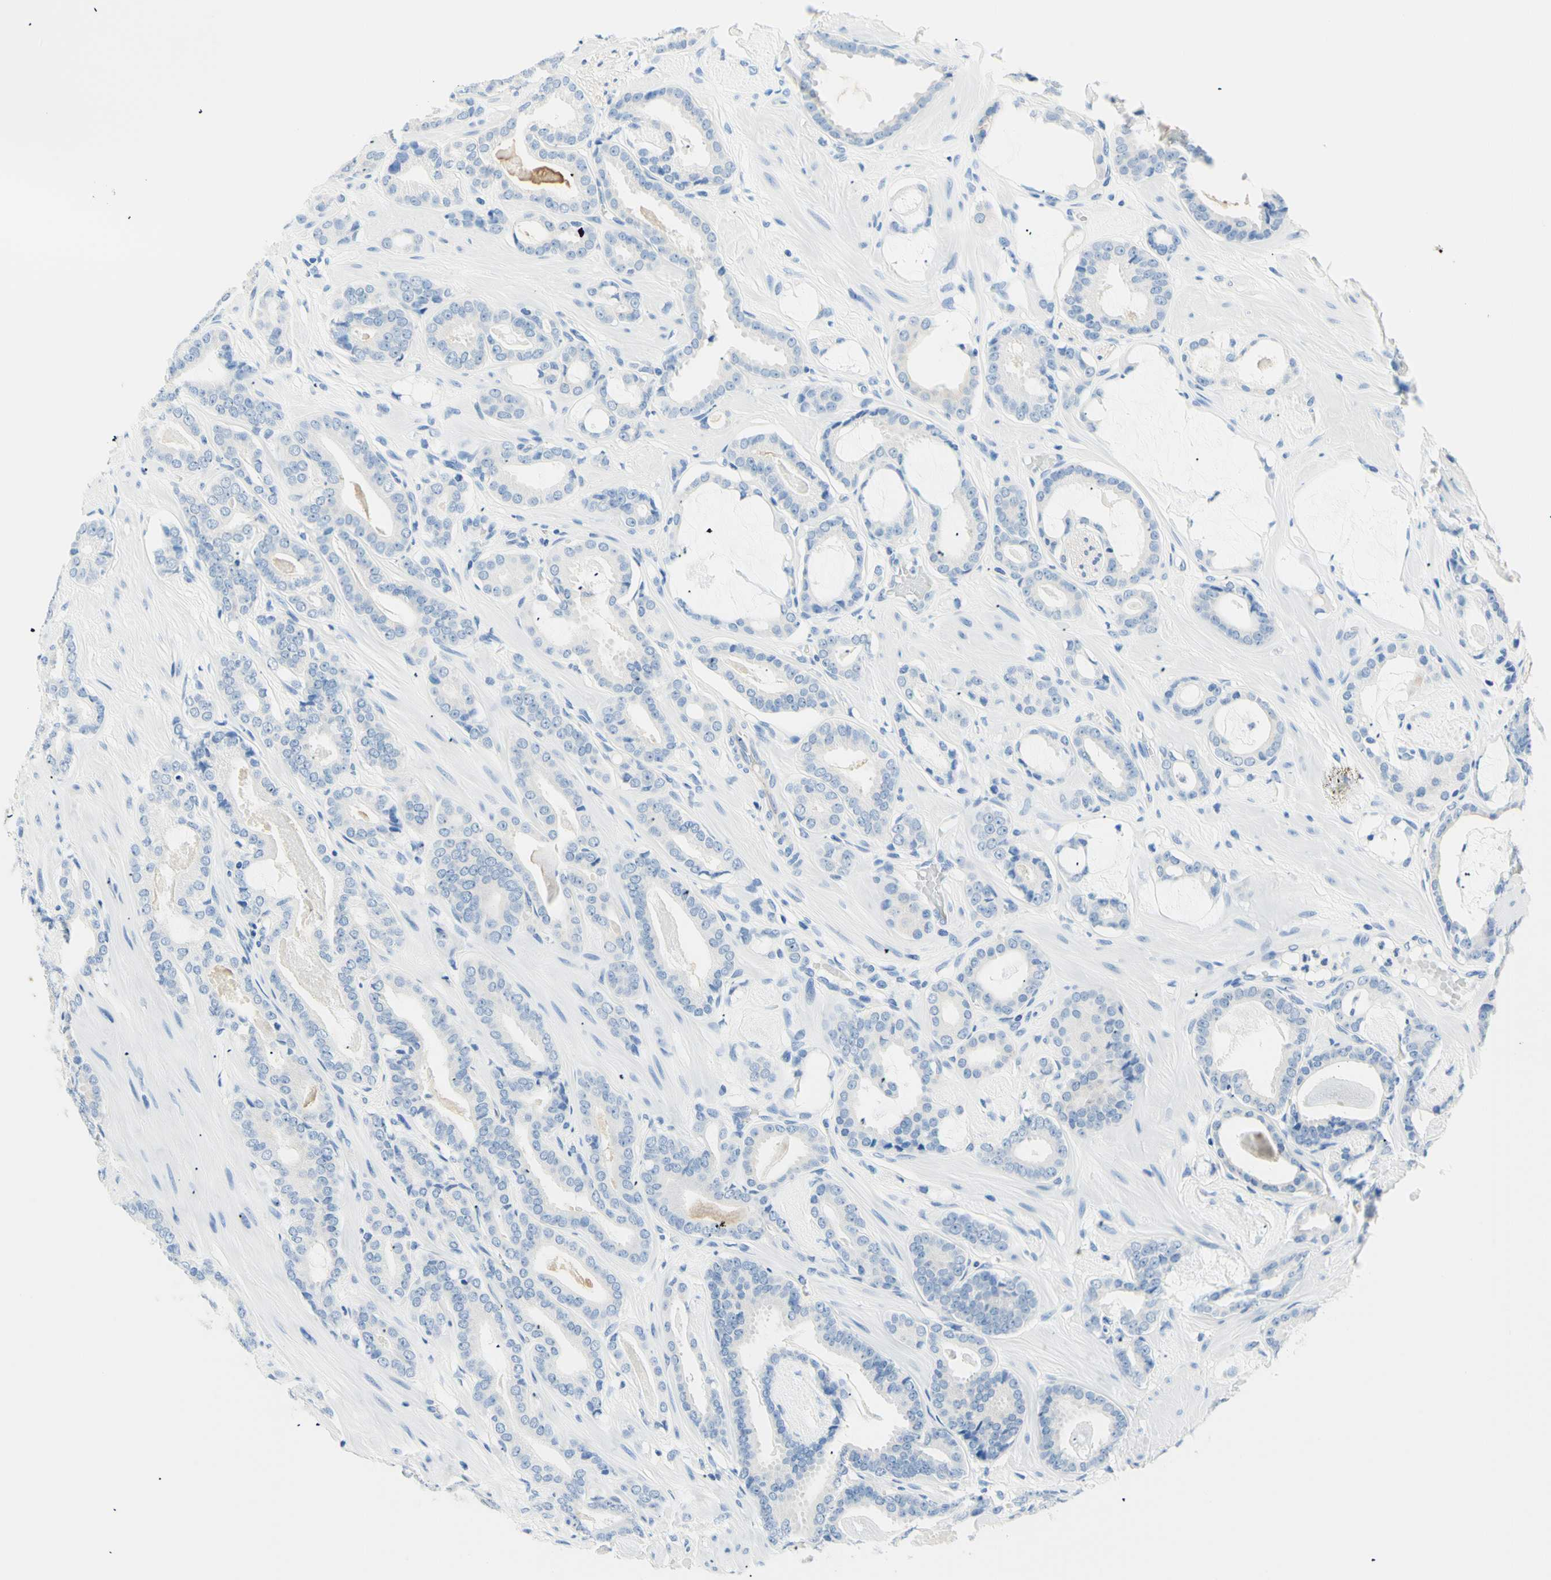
{"staining": {"intensity": "negative", "quantity": "none", "location": "none"}, "tissue": "prostate cancer", "cell_type": "Tumor cells", "image_type": "cancer", "snomed": [{"axis": "morphology", "description": "Adenocarcinoma, Low grade"}, {"axis": "topography", "description": "Prostate"}], "caption": "Prostate cancer was stained to show a protein in brown. There is no significant staining in tumor cells.", "gene": "HPCA", "patient": {"sex": "male", "age": 53}}